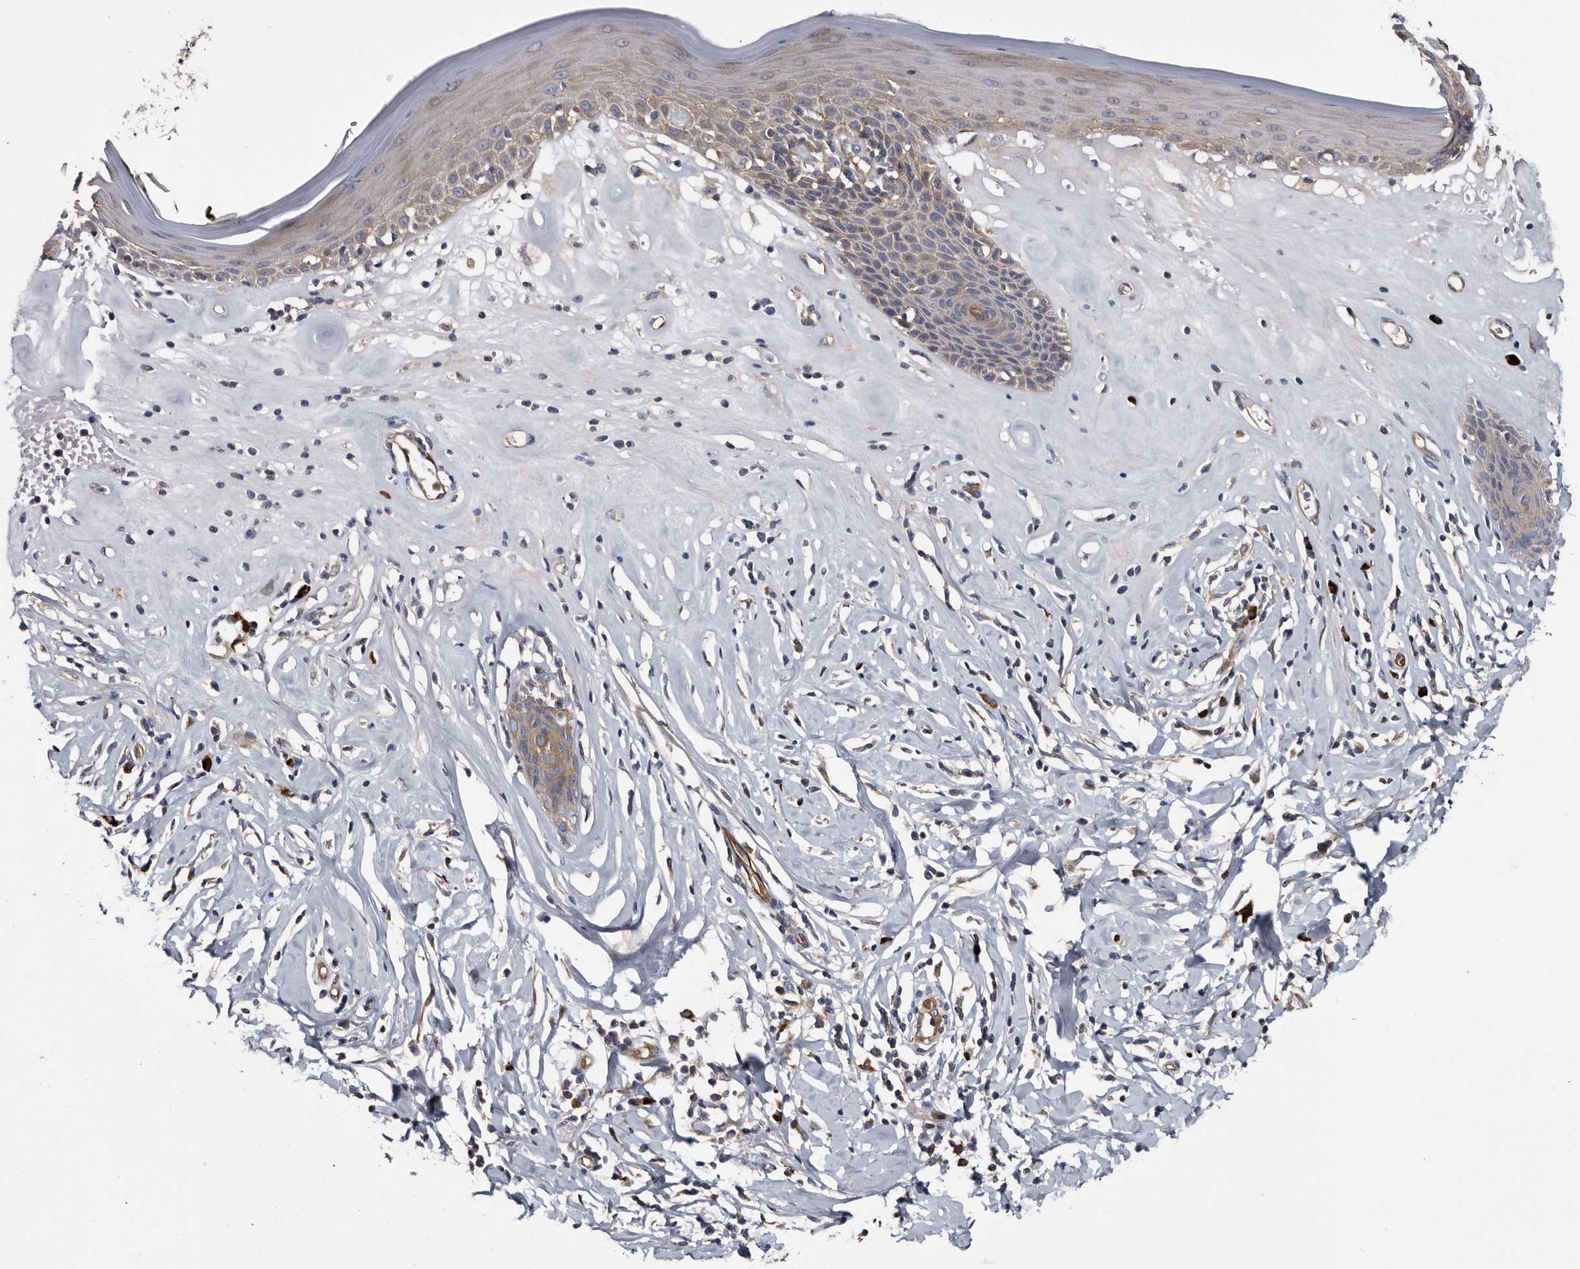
{"staining": {"intensity": "weak", "quantity": "<25%", "location": "cytoplasmic/membranous"}, "tissue": "skin", "cell_type": "Epidermal cells", "image_type": "normal", "snomed": [{"axis": "morphology", "description": "Normal tissue, NOS"}, {"axis": "morphology", "description": "Inflammation, NOS"}, {"axis": "topography", "description": "Vulva"}], "caption": "Epidermal cells are negative for protein expression in benign human skin. (Immunohistochemistry, brightfield microscopy, high magnification).", "gene": "TSPAN17", "patient": {"sex": "female", "age": 84}}